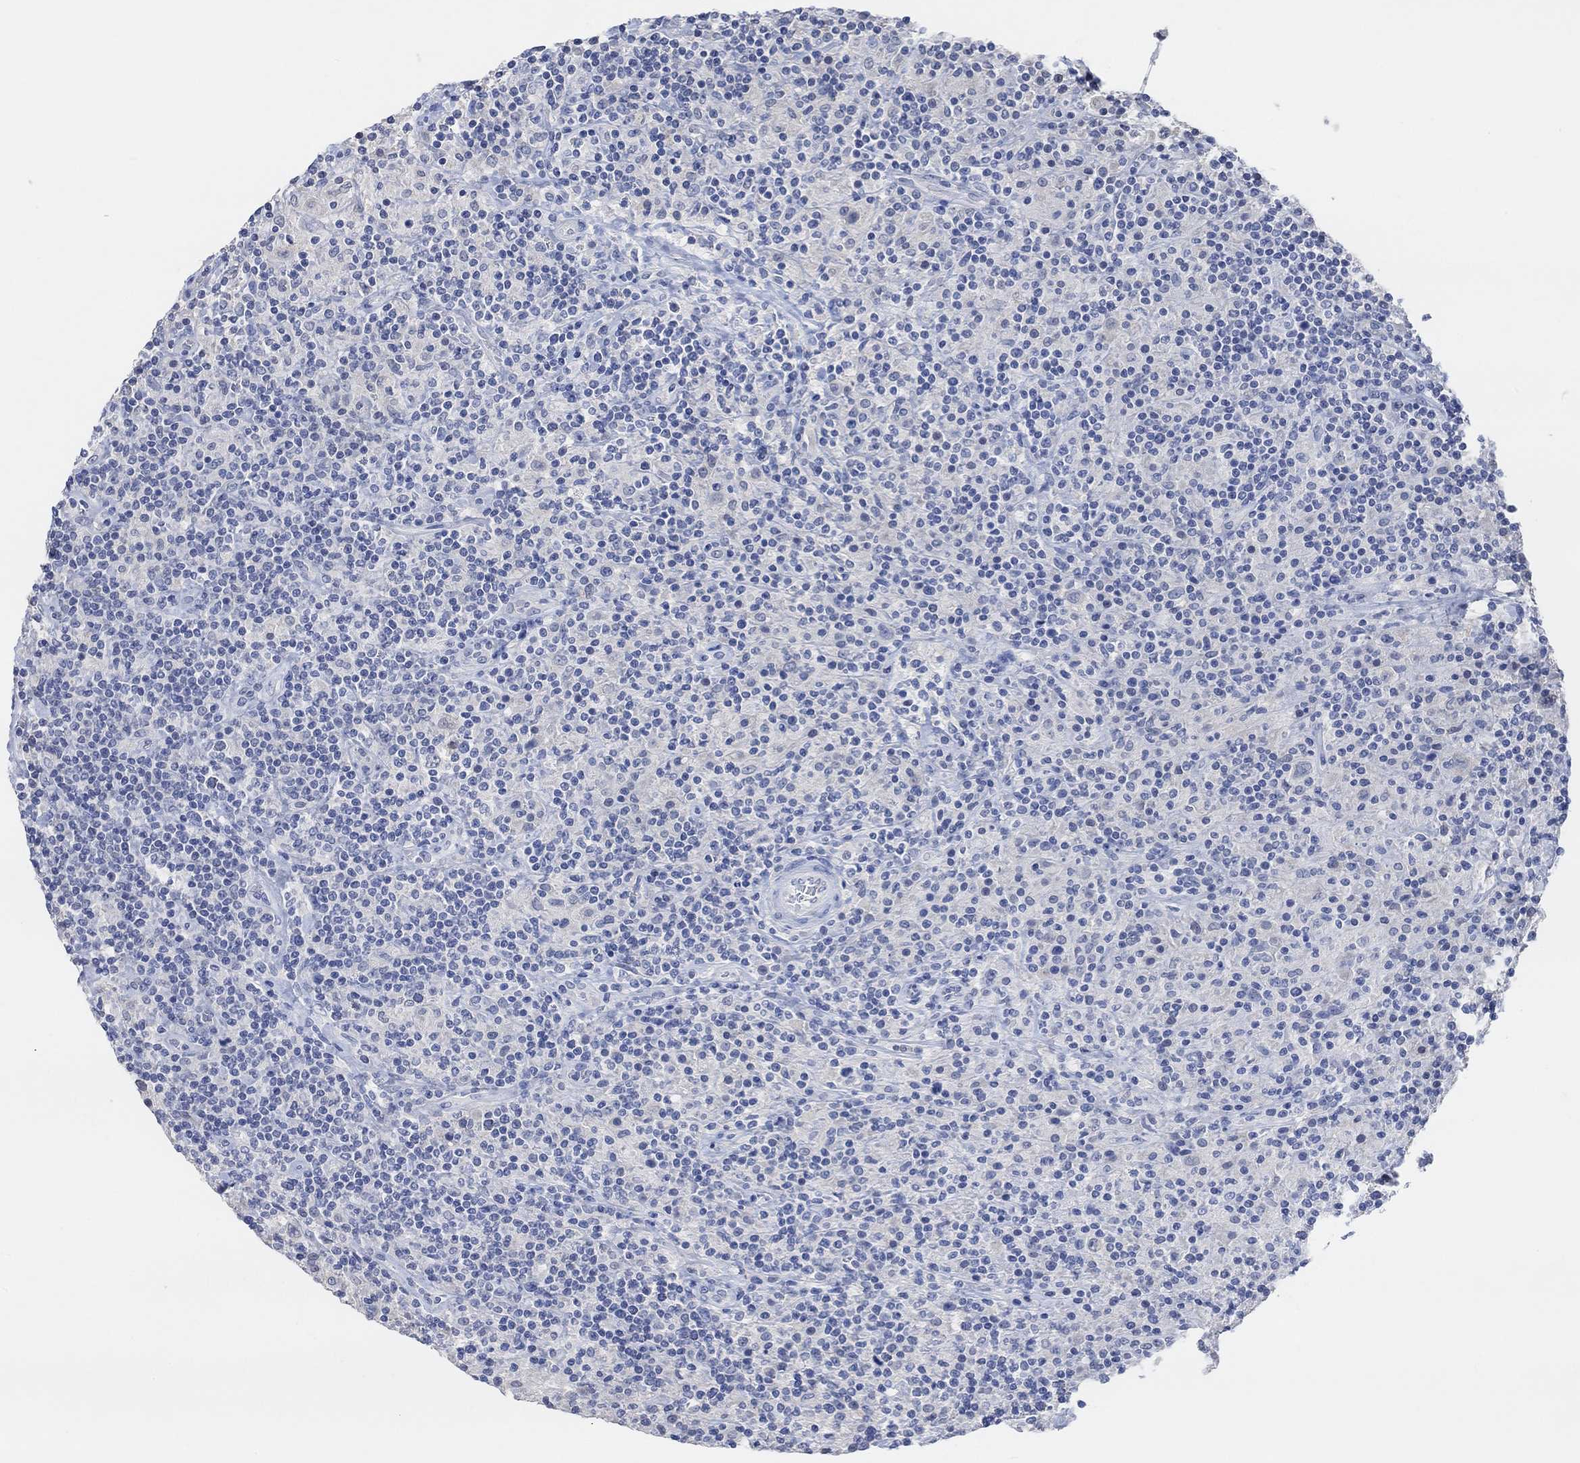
{"staining": {"intensity": "negative", "quantity": "none", "location": "none"}, "tissue": "lymphoma", "cell_type": "Tumor cells", "image_type": "cancer", "snomed": [{"axis": "morphology", "description": "Hodgkin's disease, NOS"}, {"axis": "topography", "description": "Lymph node"}], "caption": "Lymphoma stained for a protein using immunohistochemistry demonstrates no expression tumor cells.", "gene": "MUC1", "patient": {"sex": "male", "age": 70}}